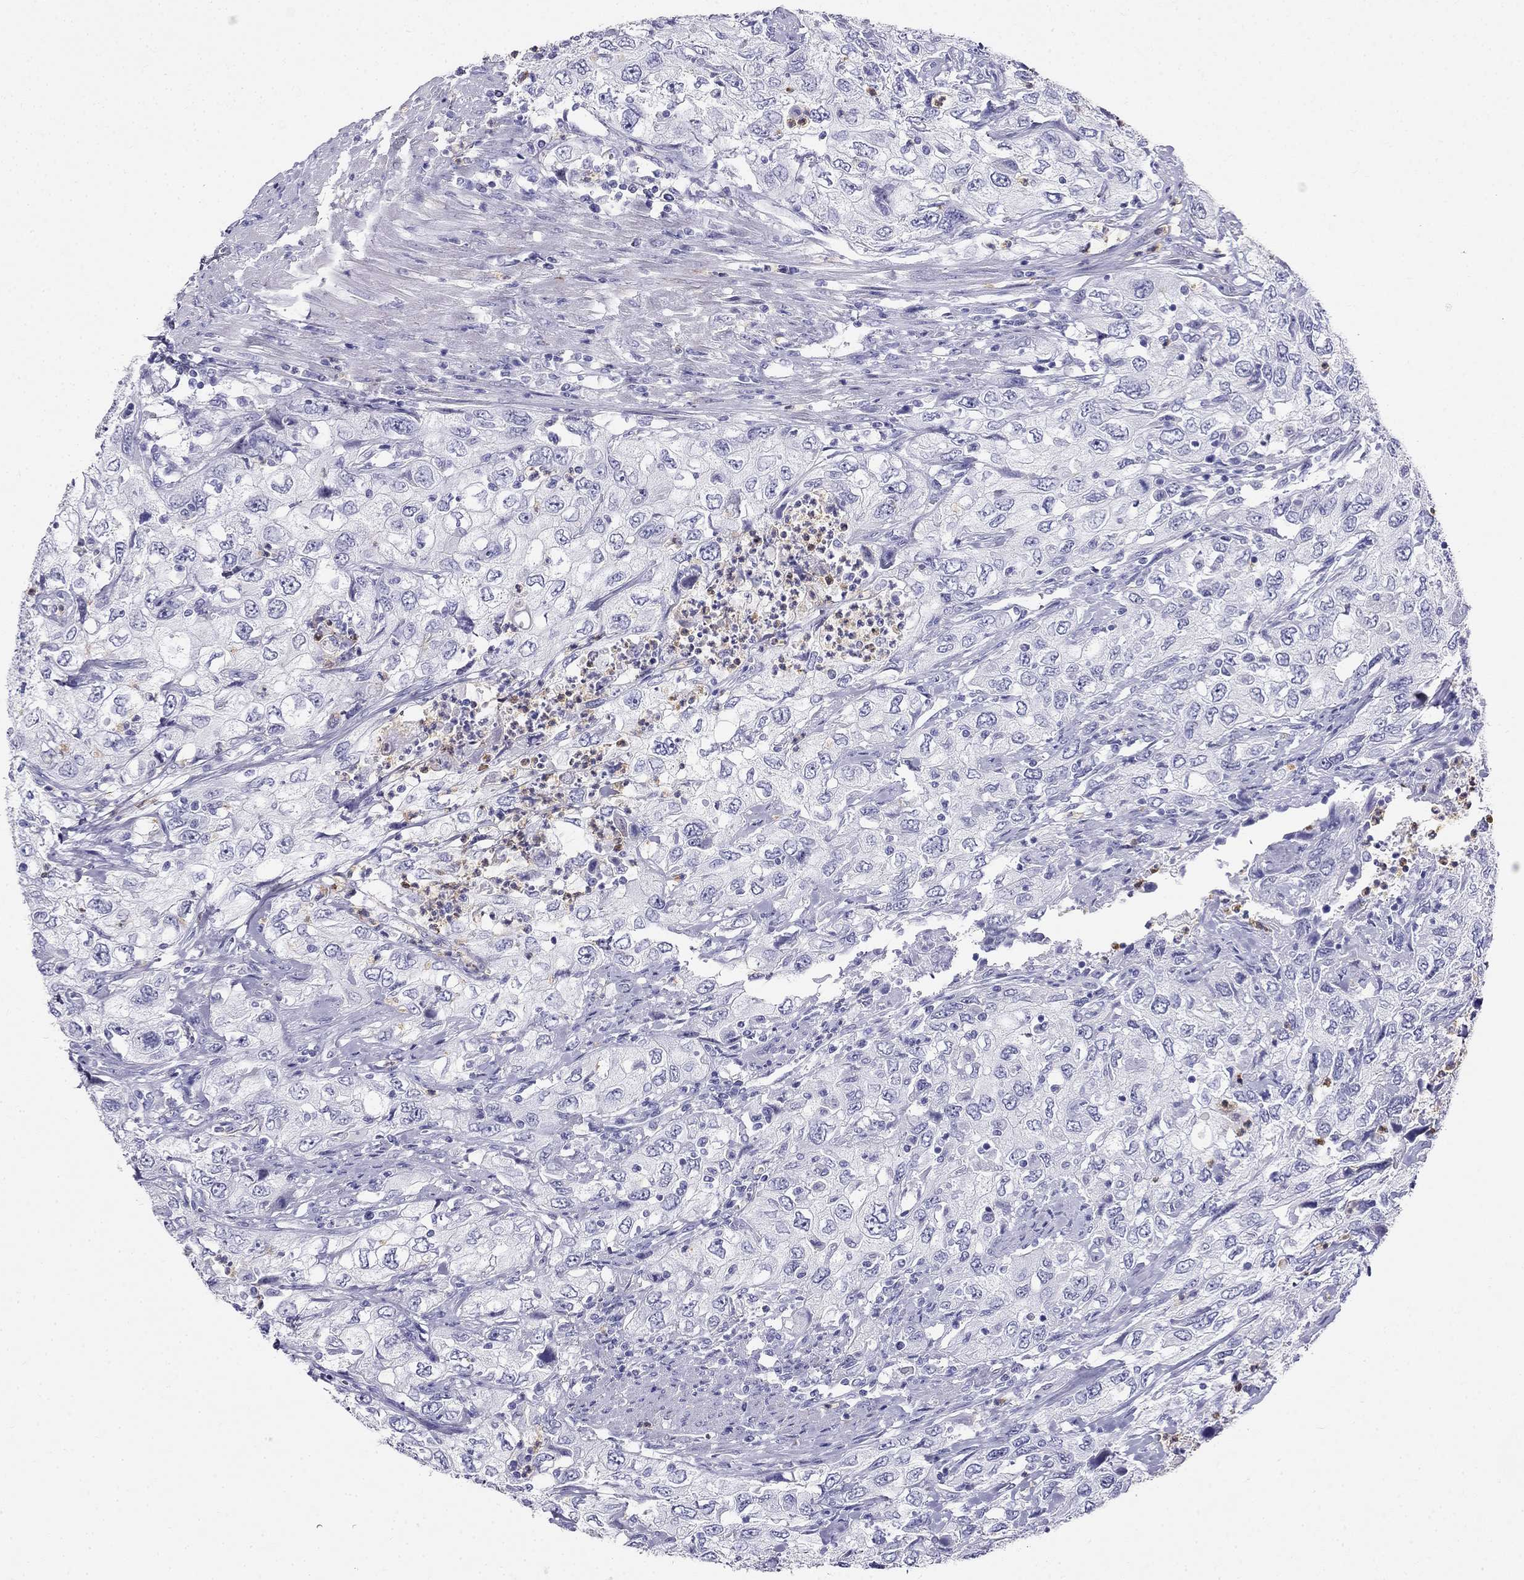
{"staining": {"intensity": "negative", "quantity": "none", "location": "none"}, "tissue": "urothelial cancer", "cell_type": "Tumor cells", "image_type": "cancer", "snomed": [{"axis": "morphology", "description": "Urothelial carcinoma, High grade"}, {"axis": "topography", "description": "Urinary bladder"}], "caption": "Urothelial cancer was stained to show a protein in brown. There is no significant expression in tumor cells.", "gene": "PPP1R36", "patient": {"sex": "male", "age": 76}}